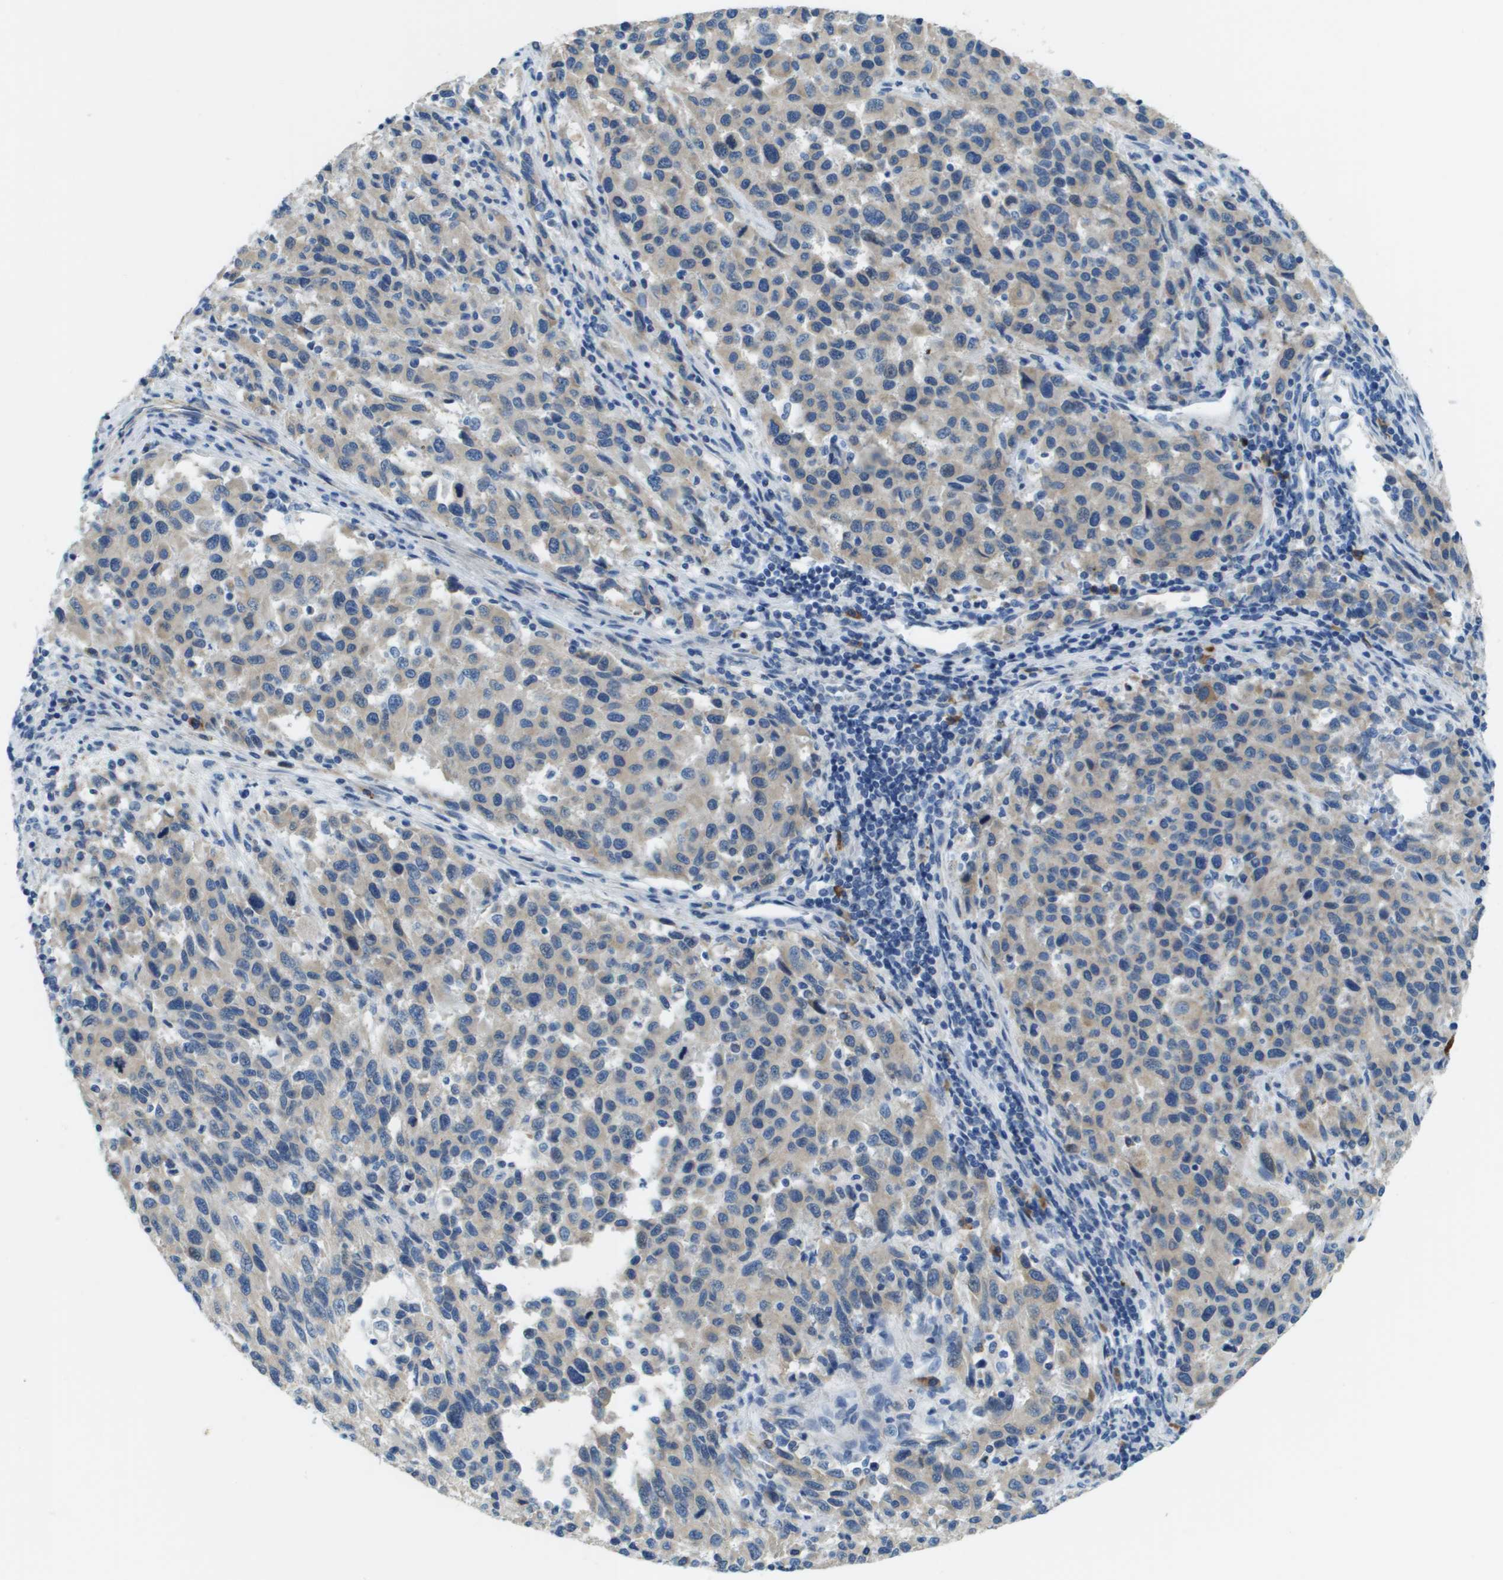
{"staining": {"intensity": "weak", "quantity": "<25%", "location": "cytoplasmic/membranous"}, "tissue": "melanoma", "cell_type": "Tumor cells", "image_type": "cancer", "snomed": [{"axis": "morphology", "description": "Malignant melanoma, Metastatic site"}, {"axis": "topography", "description": "Lymph node"}], "caption": "DAB immunohistochemical staining of human melanoma reveals no significant positivity in tumor cells.", "gene": "SDC1", "patient": {"sex": "male", "age": 61}}